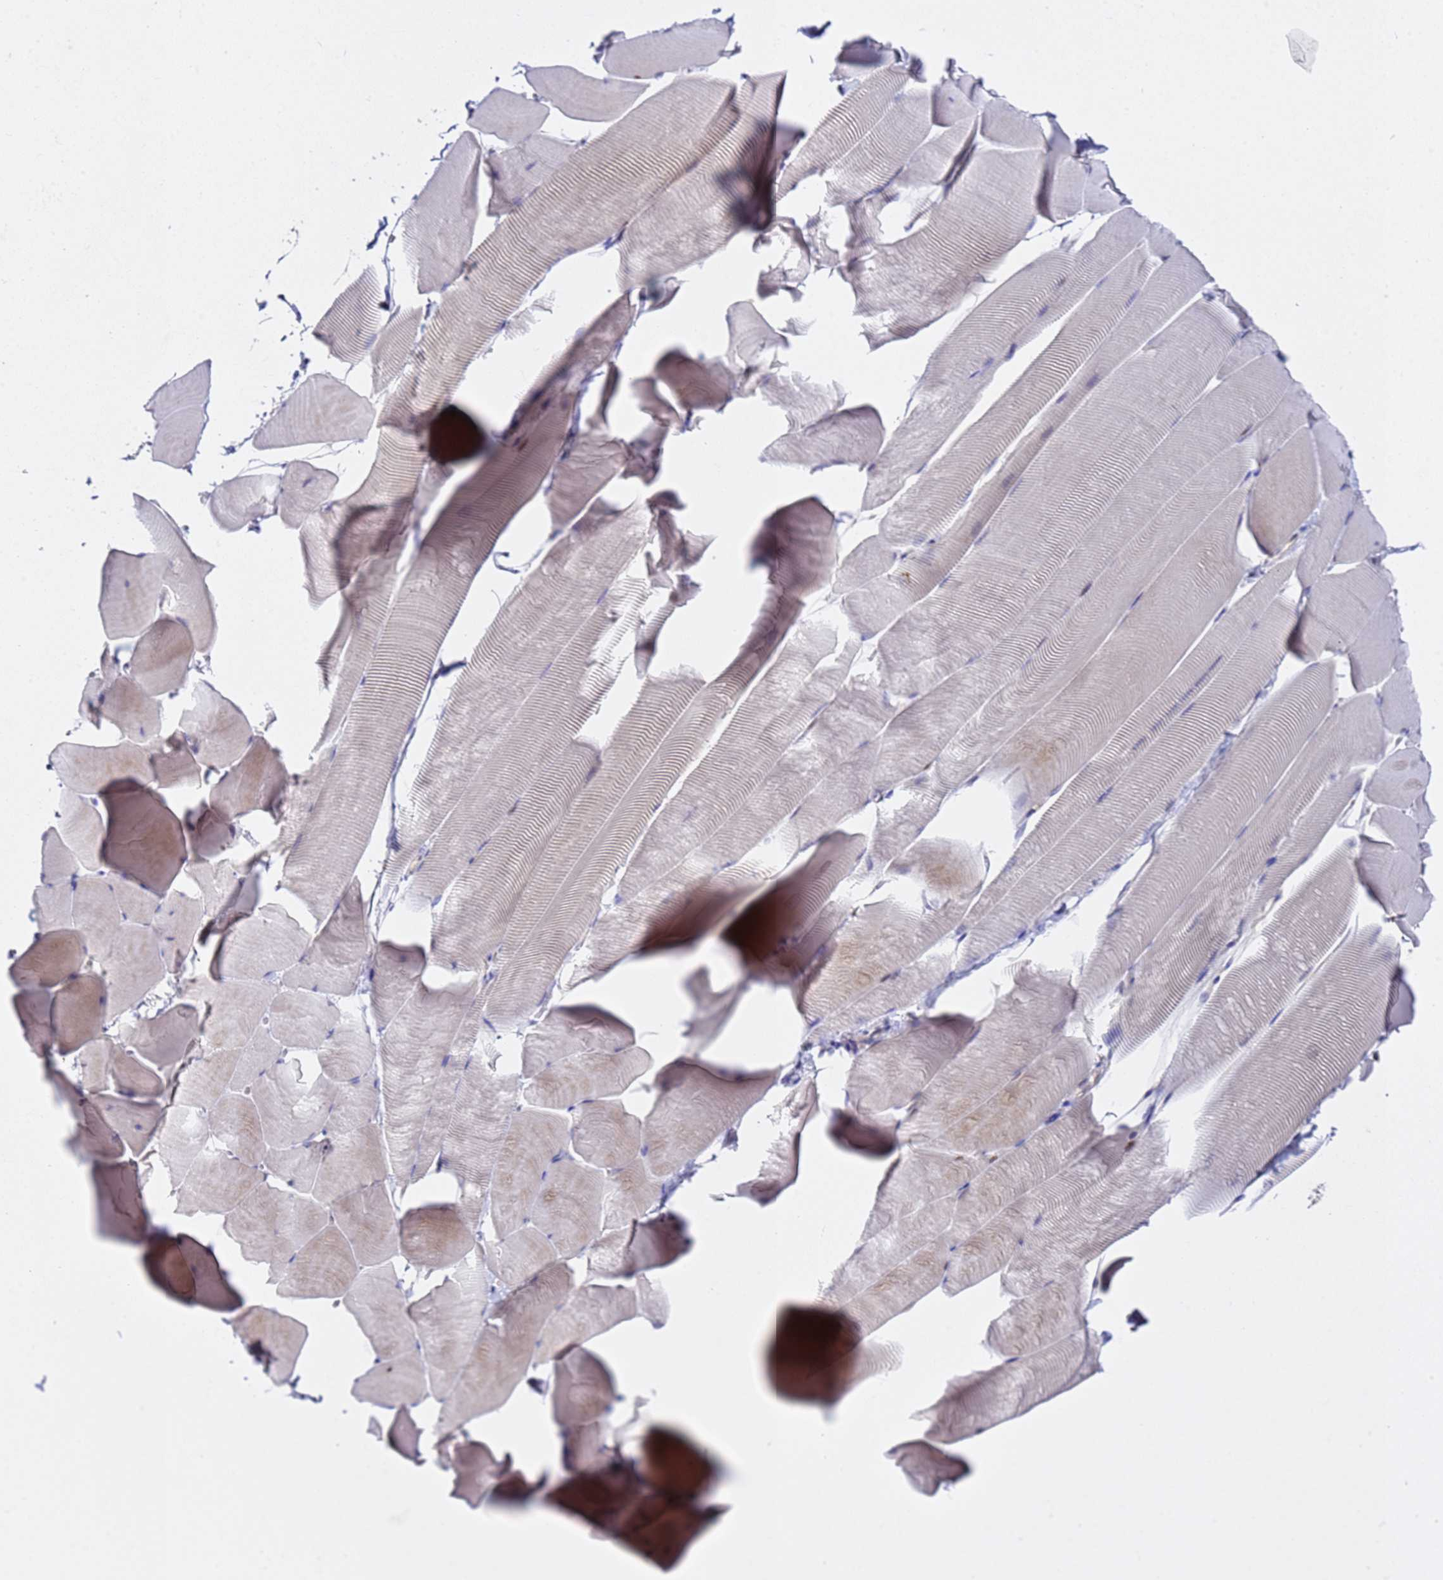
{"staining": {"intensity": "moderate", "quantity": "<25%", "location": "cytoplasmic/membranous"}, "tissue": "skeletal muscle", "cell_type": "Myocytes", "image_type": "normal", "snomed": [{"axis": "morphology", "description": "Normal tissue, NOS"}, {"axis": "topography", "description": "Skeletal muscle"}], "caption": "Protein expression analysis of unremarkable skeletal muscle reveals moderate cytoplasmic/membranous staining in about <25% of myocytes. (DAB IHC, brown staining for protein, blue staining for nuclei).", "gene": "ALG3", "patient": {"sex": "male", "age": 25}}